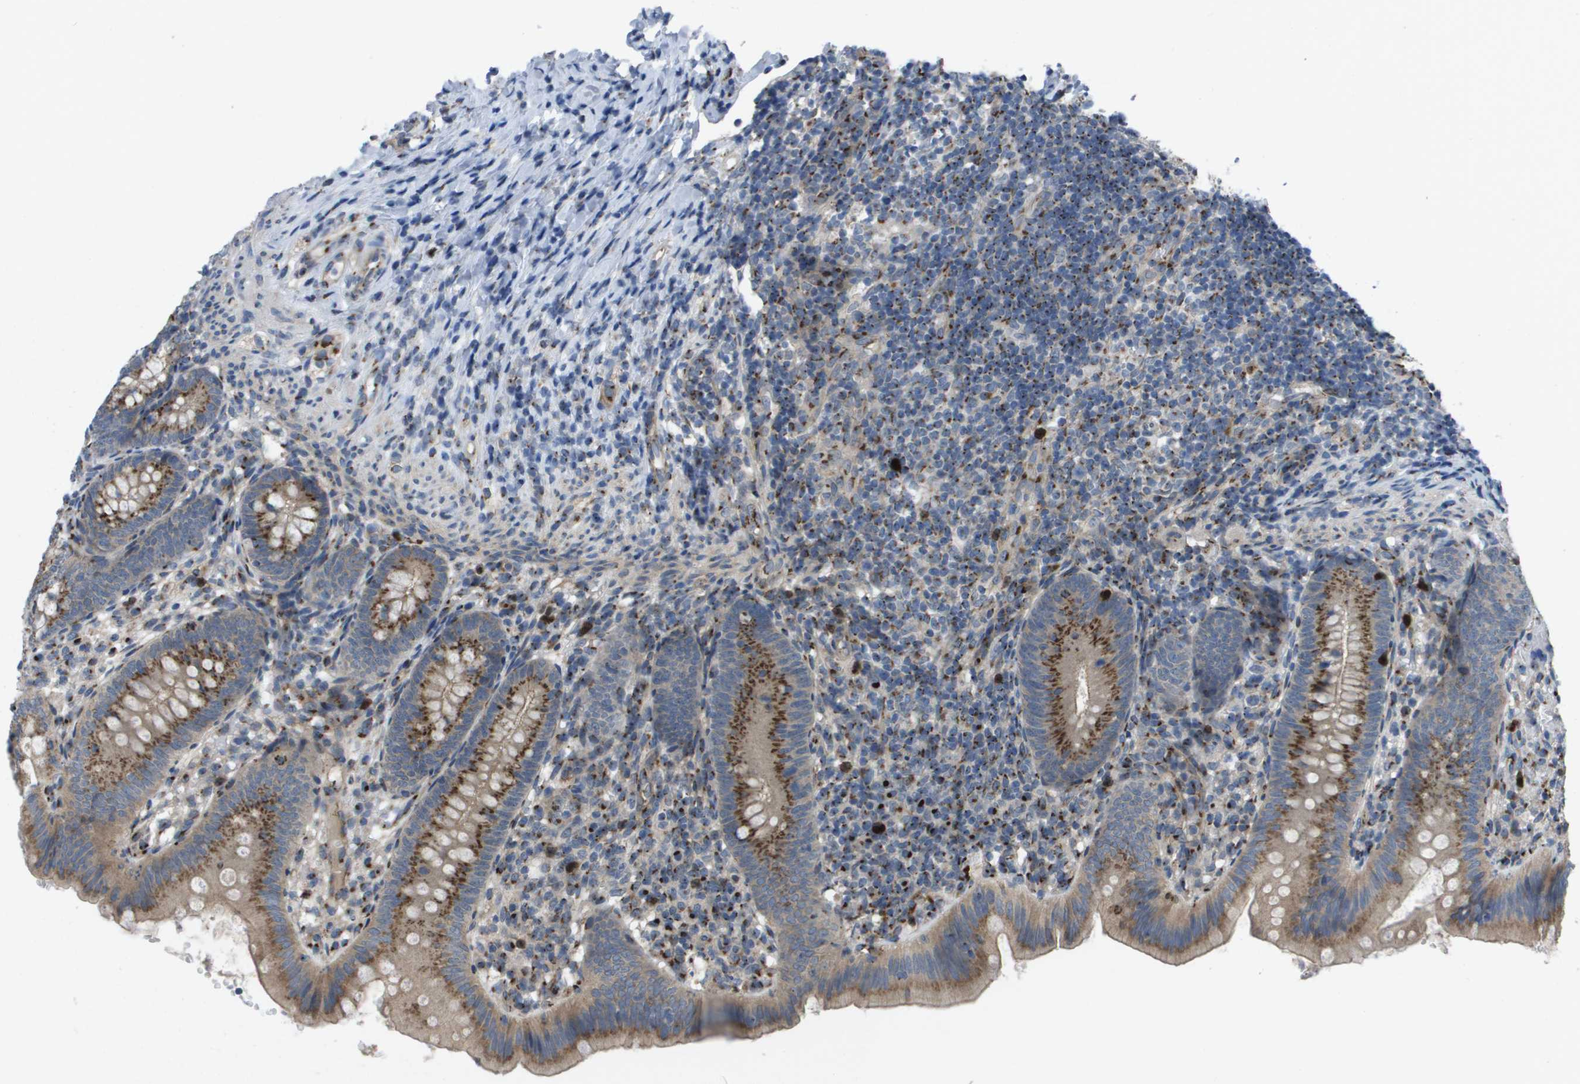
{"staining": {"intensity": "strong", "quantity": ">75%", "location": "cytoplasmic/membranous"}, "tissue": "appendix", "cell_type": "Glandular cells", "image_type": "normal", "snomed": [{"axis": "morphology", "description": "Normal tissue, NOS"}, {"axis": "topography", "description": "Appendix"}], "caption": "High-power microscopy captured an immunohistochemistry micrograph of normal appendix, revealing strong cytoplasmic/membranous staining in approximately >75% of glandular cells. (brown staining indicates protein expression, while blue staining denotes nuclei).", "gene": "QSOX2", "patient": {"sex": "male", "age": 1}}